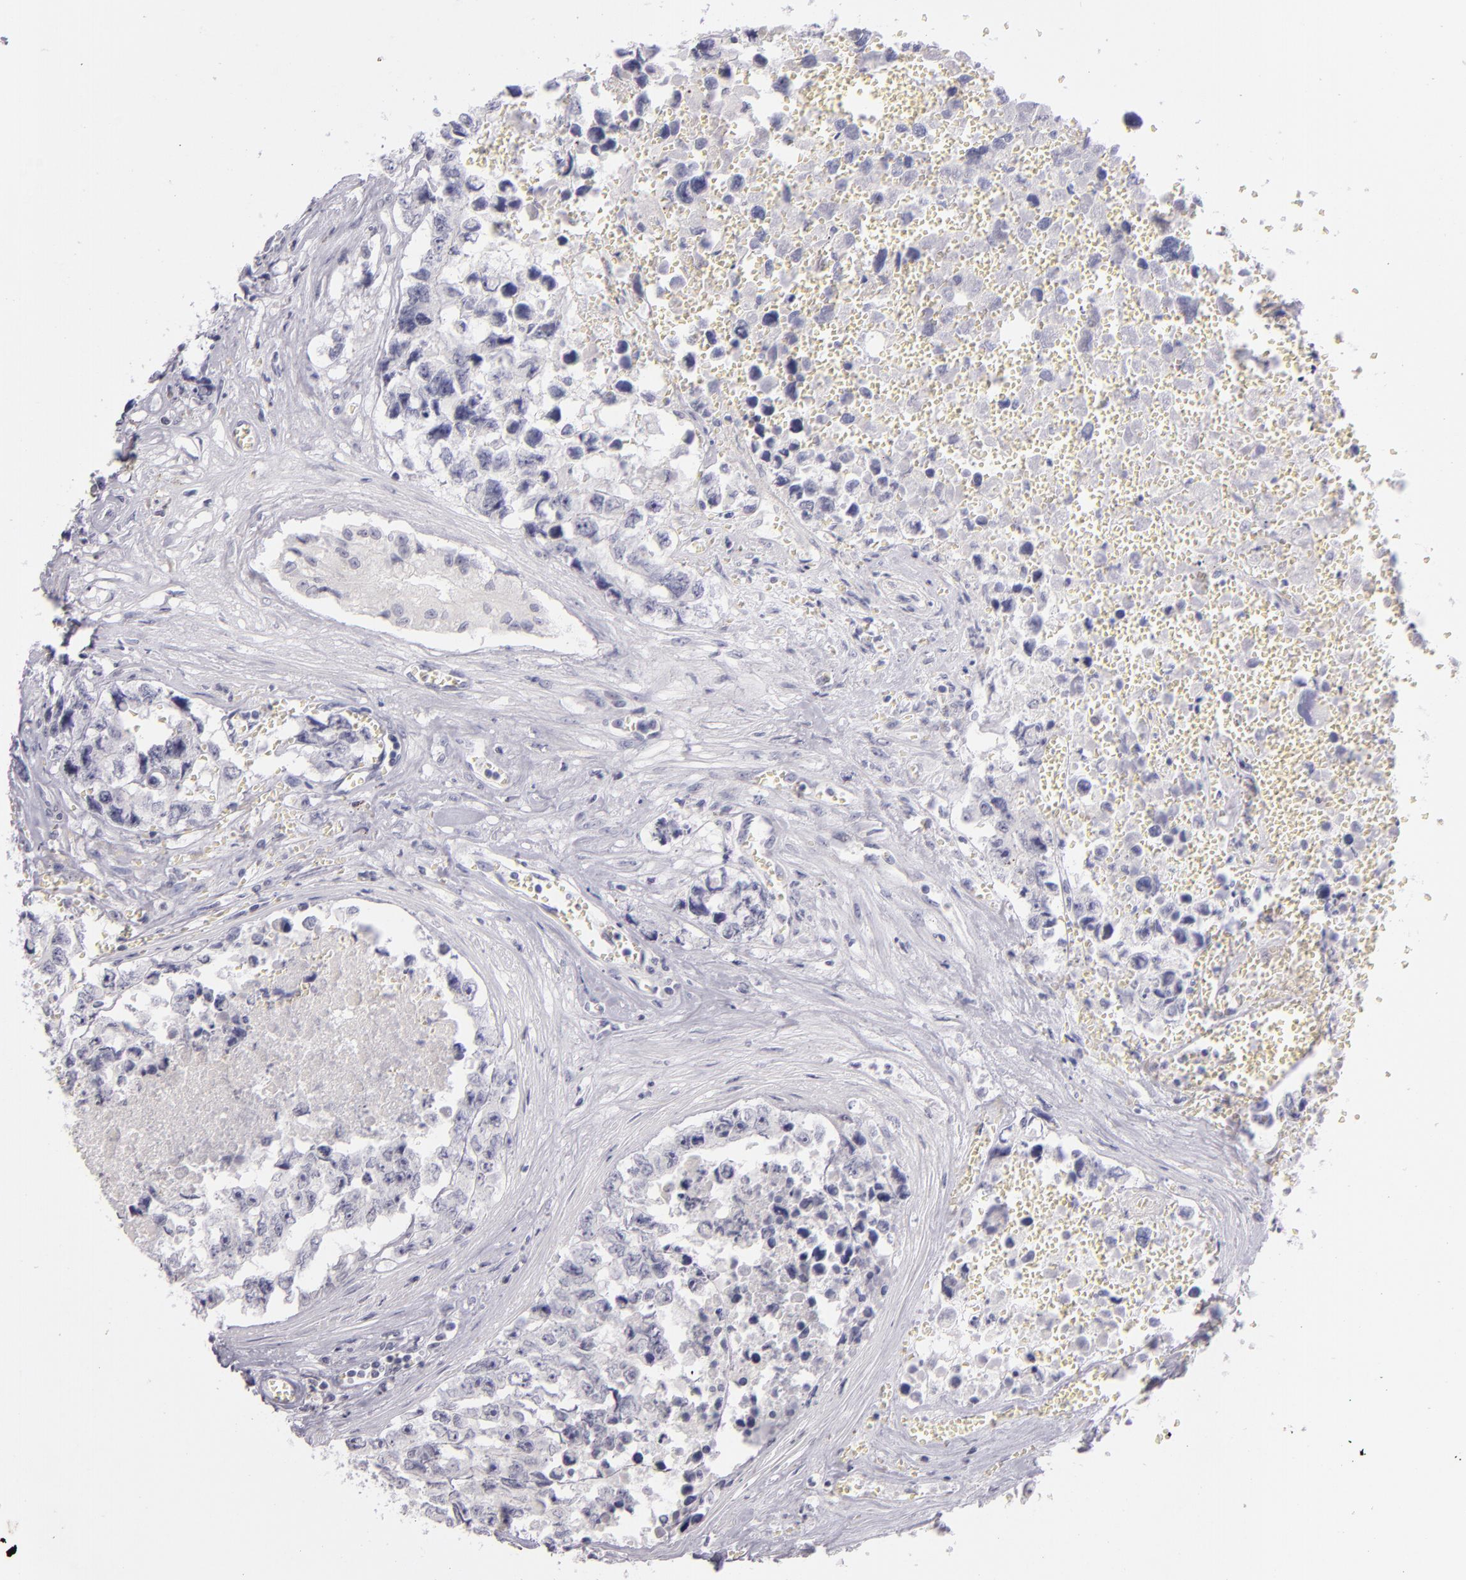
{"staining": {"intensity": "negative", "quantity": "none", "location": "none"}, "tissue": "testis cancer", "cell_type": "Tumor cells", "image_type": "cancer", "snomed": [{"axis": "morphology", "description": "Carcinoma, Embryonal, NOS"}, {"axis": "topography", "description": "Testis"}], "caption": "Tumor cells show no significant protein expression in testis cancer.", "gene": "CD40", "patient": {"sex": "male", "age": 31}}